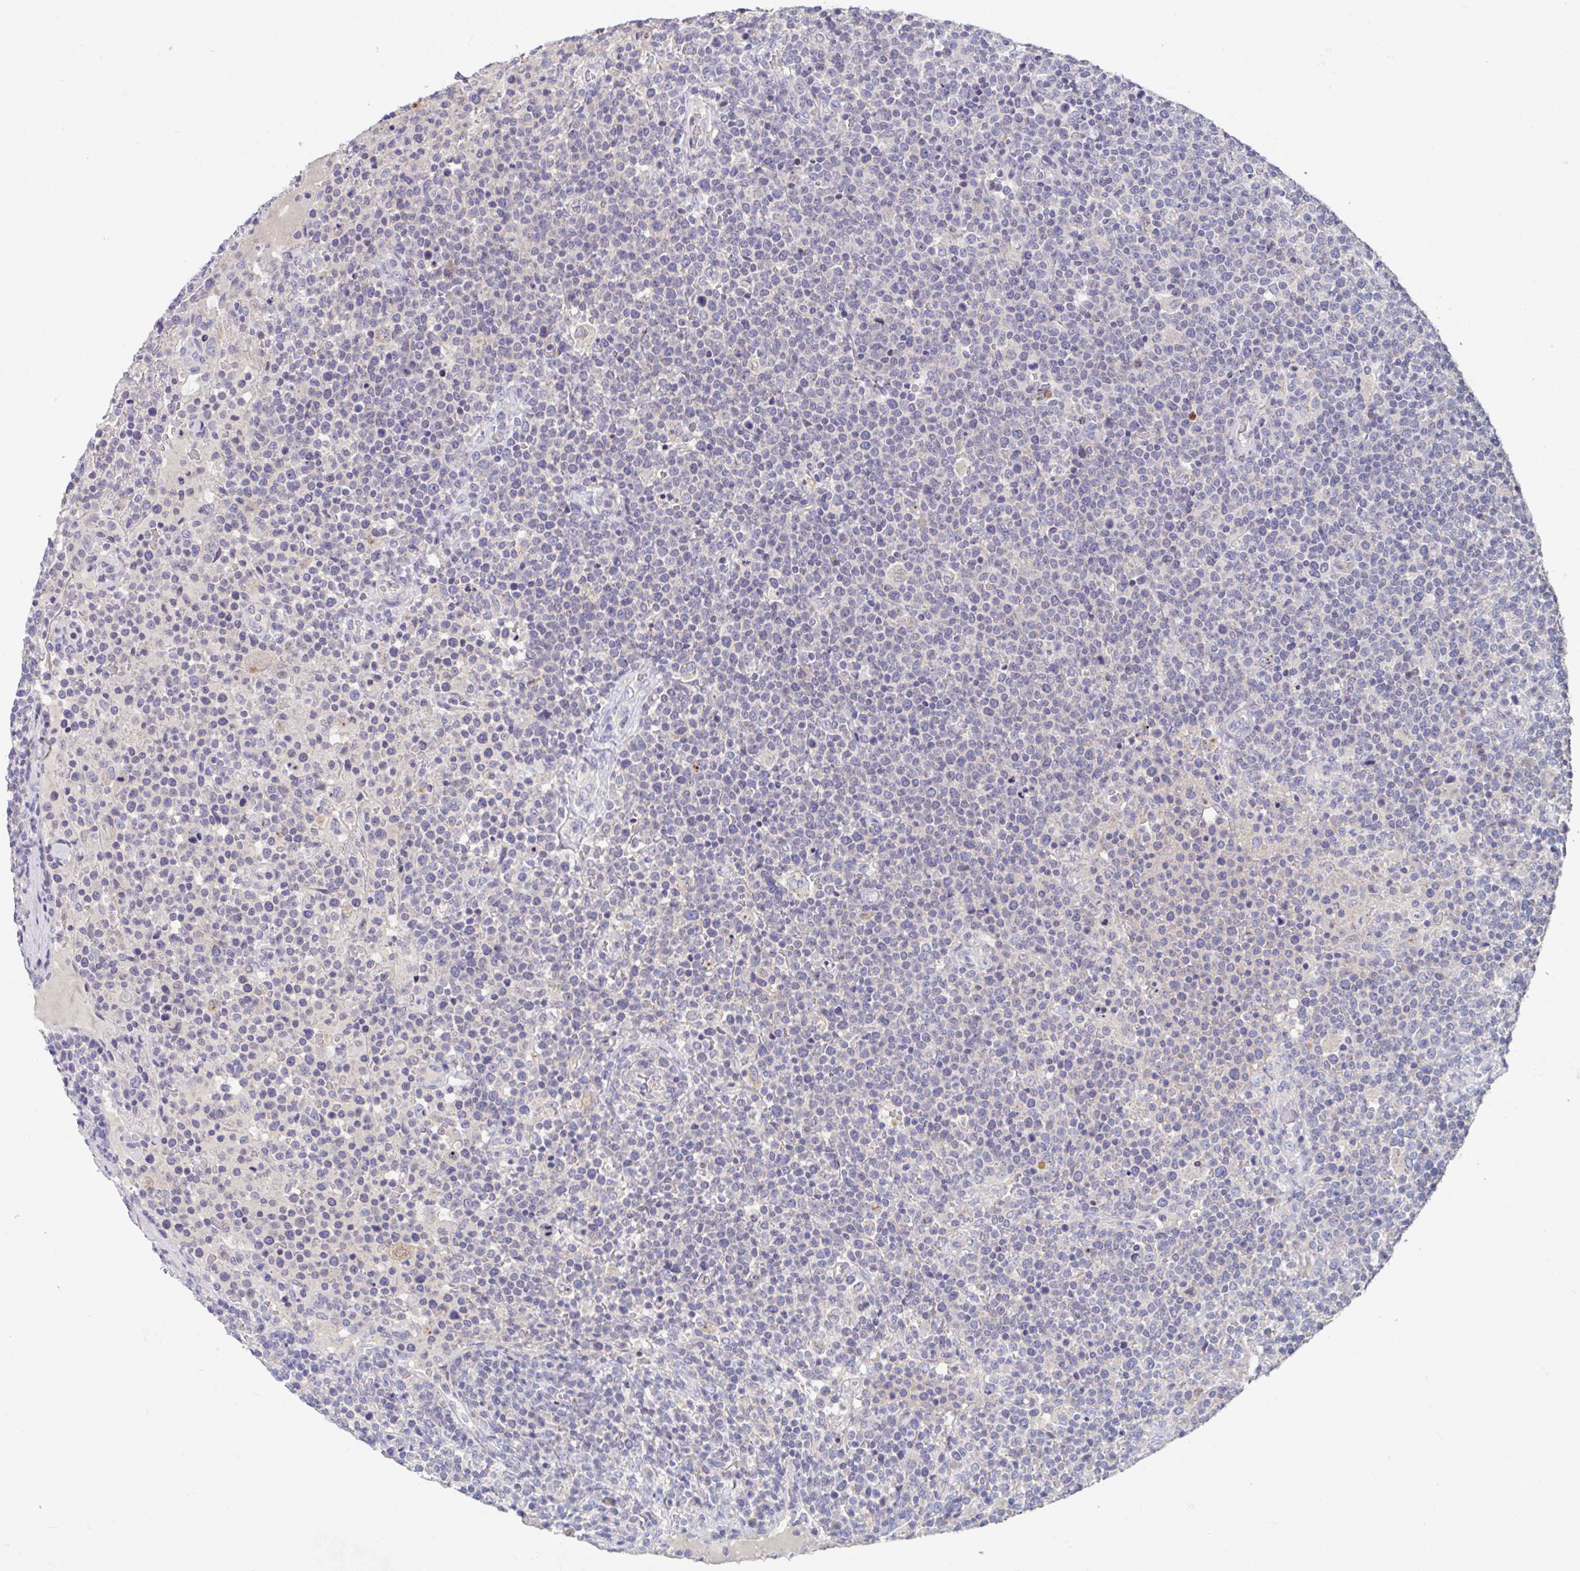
{"staining": {"intensity": "negative", "quantity": "none", "location": "none"}, "tissue": "lymphoma", "cell_type": "Tumor cells", "image_type": "cancer", "snomed": [{"axis": "morphology", "description": "Malignant lymphoma, non-Hodgkin's type, High grade"}, {"axis": "topography", "description": "Lymph node"}], "caption": "Tumor cells show no significant protein staining in malignant lymphoma, non-Hodgkin's type (high-grade). The staining is performed using DAB (3,3'-diaminobenzidine) brown chromogen with nuclei counter-stained in using hematoxylin.", "gene": "ZNF561", "patient": {"sex": "male", "age": 61}}